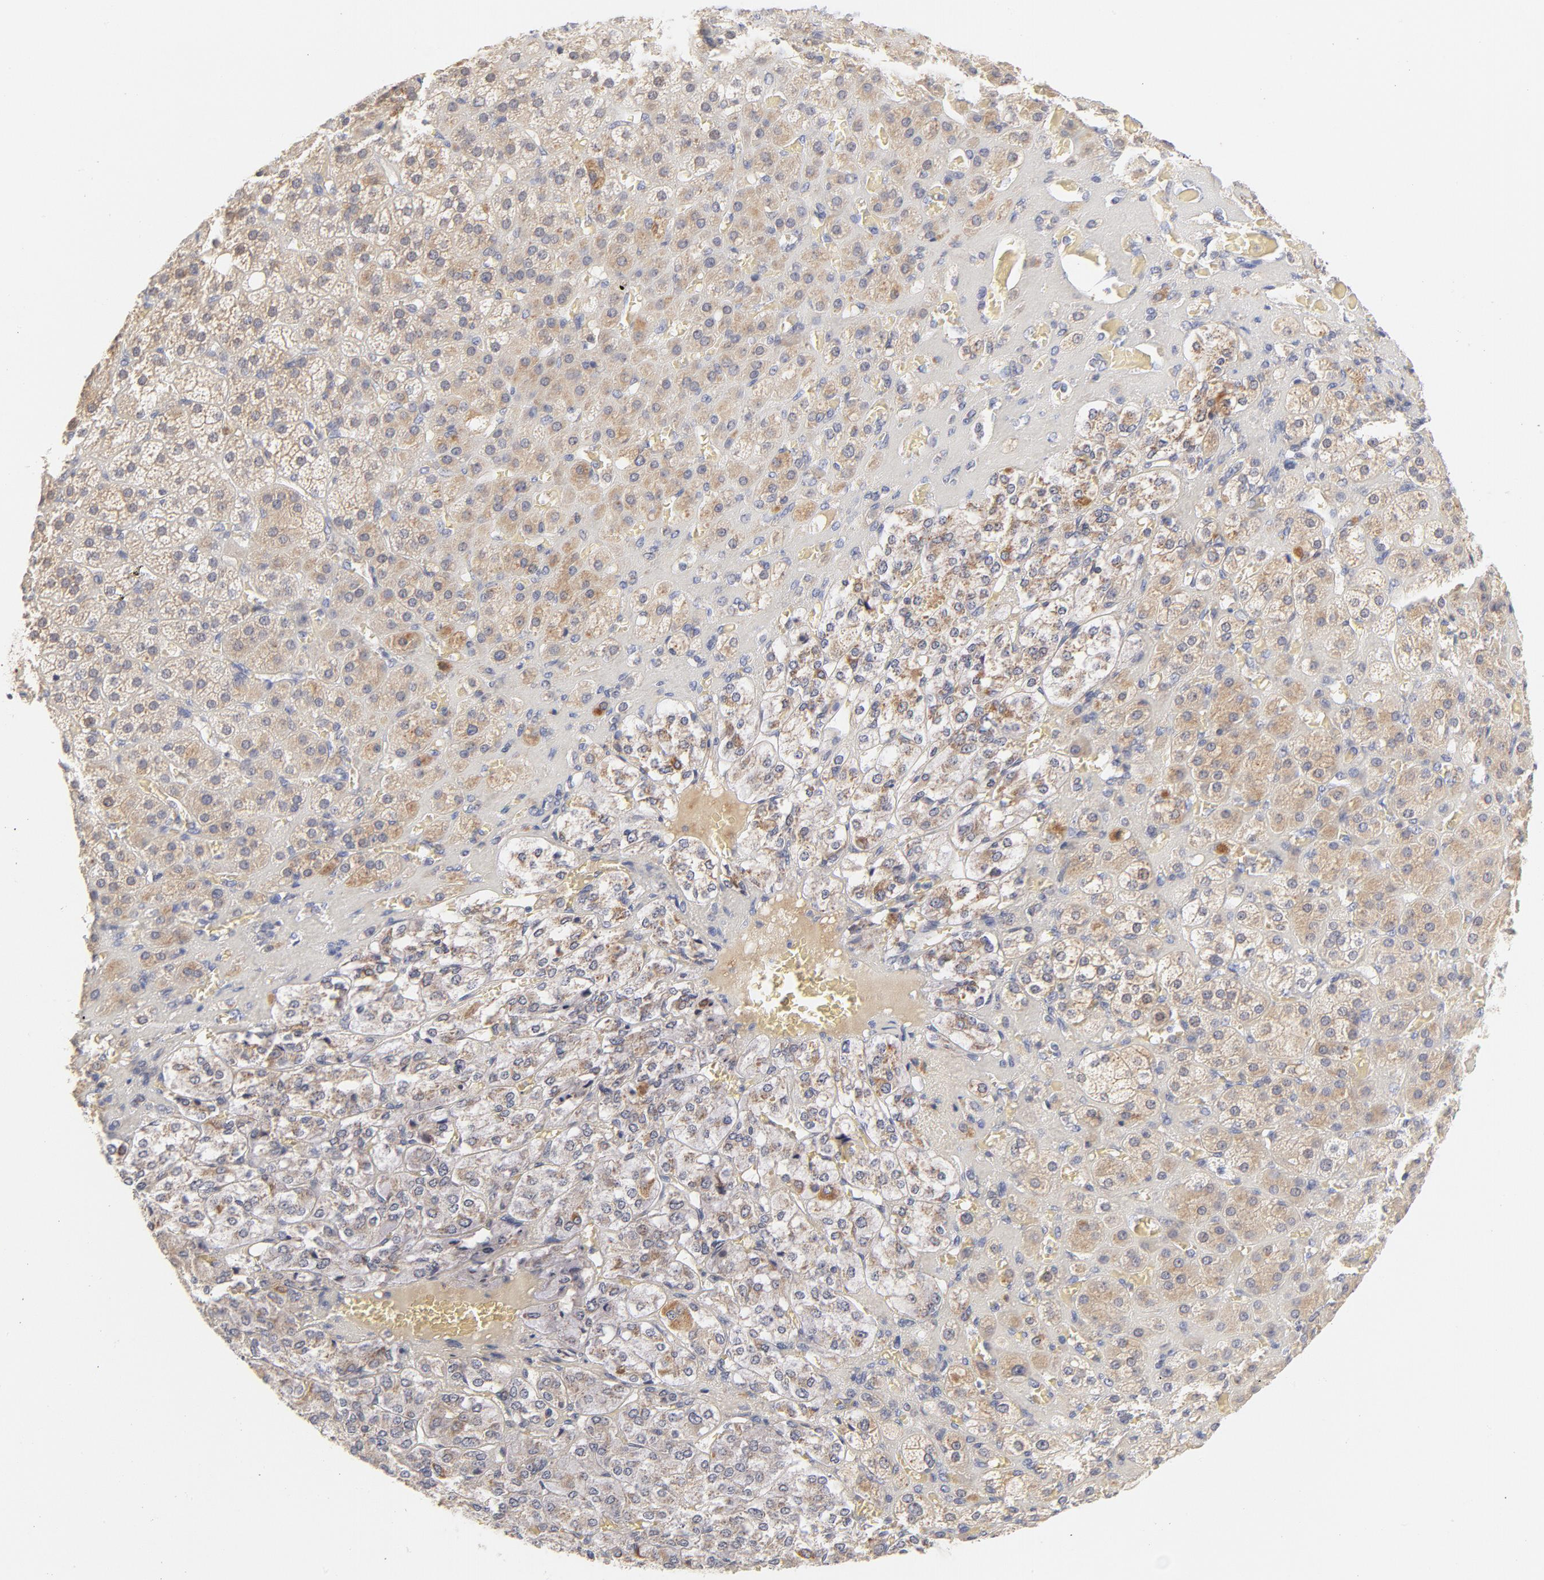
{"staining": {"intensity": "weak", "quantity": "<25%", "location": "cytoplasmic/membranous"}, "tissue": "adrenal gland", "cell_type": "Glandular cells", "image_type": "normal", "snomed": [{"axis": "morphology", "description": "Normal tissue, NOS"}, {"axis": "topography", "description": "Adrenal gland"}], "caption": "This is a image of immunohistochemistry (IHC) staining of unremarkable adrenal gland, which shows no staining in glandular cells.", "gene": "MTERF2", "patient": {"sex": "female", "age": 71}}